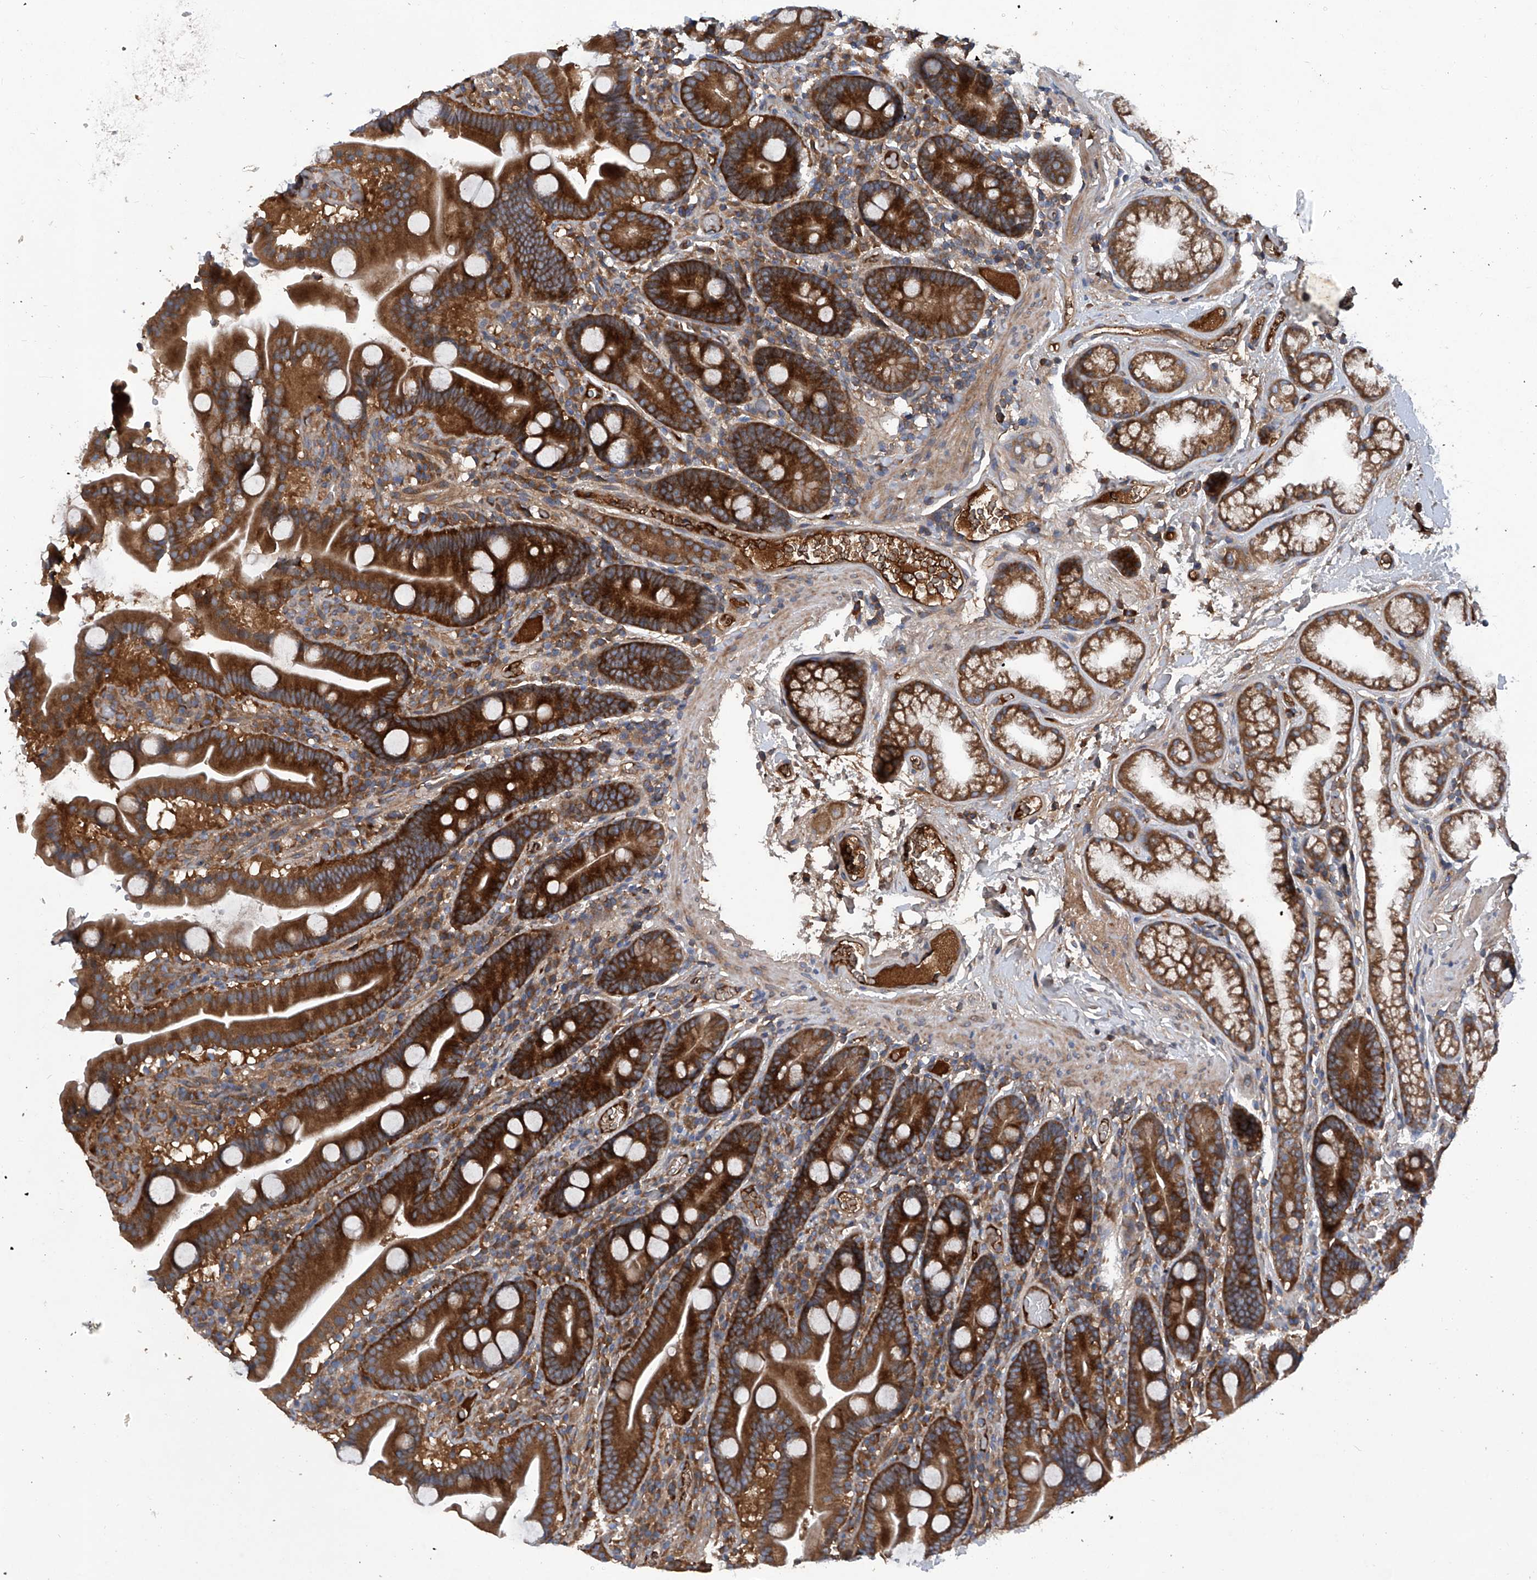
{"staining": {"intensity": "strong", "quantity": ">75%", "location": "cytoplasmic/membranous"}, "tissue": "duodenum", "cell_type": "Glandular cells", "image_type": "normal", "snomed": [{"axis": "morphology", "description": "Normal tissue, NOS"}, {"axis": "topography", "description": "Duodenum"}], "caption": "A brown stain labels strong cytoplasmic/membranous expression of a protein in glandular cells of unremarkable duodenum.", "gene": "ASCC3", "patient": {"sex": "male", "age": 55}}